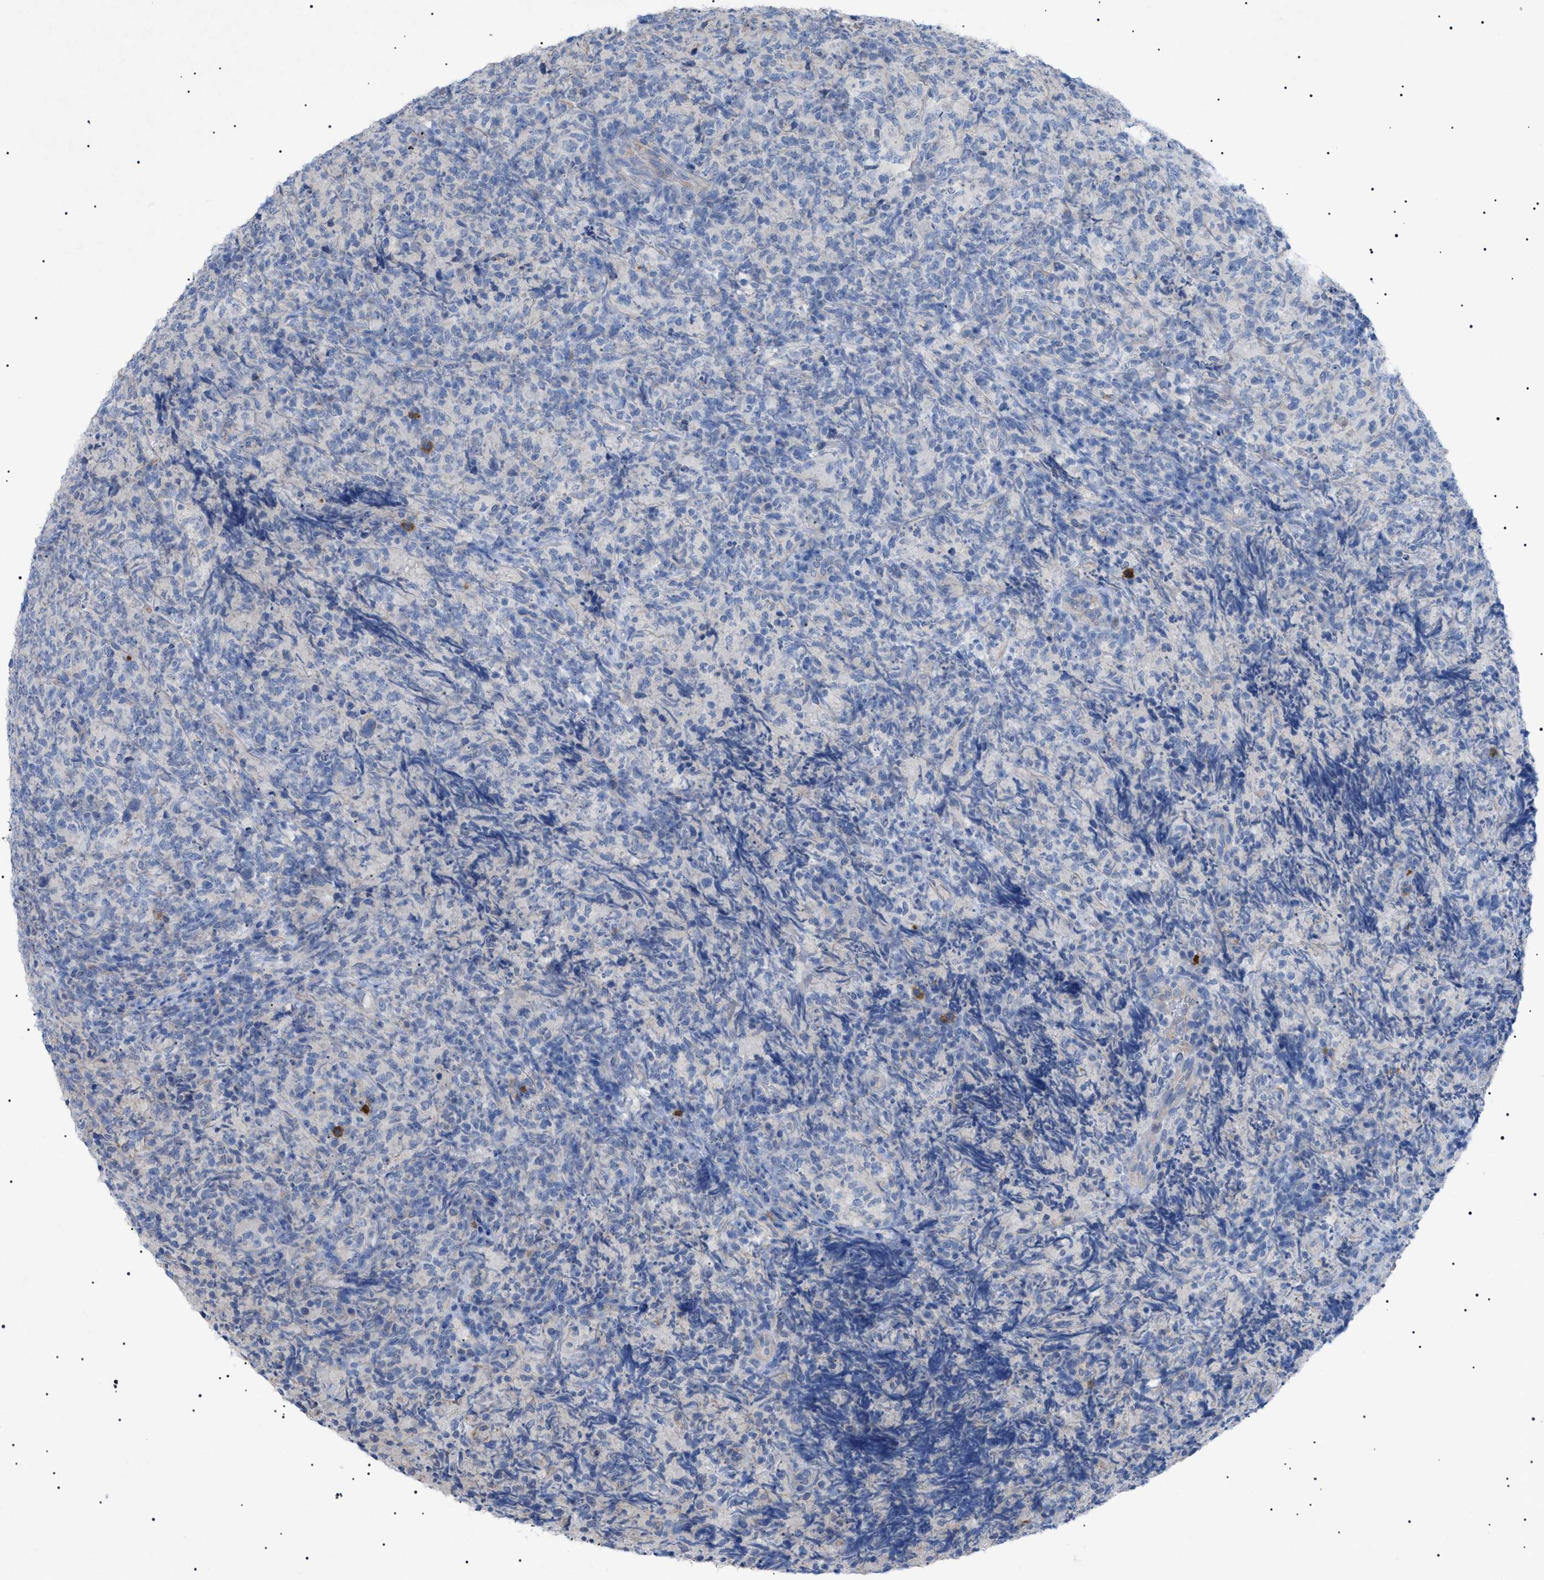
{"staining": {"intensity": "negative", "quantity": "none", "location": "none"}, "tissue": "lymphoma", "cell_type": "Tumor cells", "image_type": "cancer", "snomed": [{"axis": "morphology", "description": "Malignant lymphoma, non-Hodgkin's type, High grade"}, {"axis": "topography", "description": "Tonsil"}], "caption": "Lymphoma was stained to show a protein in brown. There is no significant expression in tumor cells. (DAB immunohistochemistry visualized using brightfield microscopy, high magnification).", "gene": "ADAMTS1", "patient": {"sex": "female", "age": 36}}